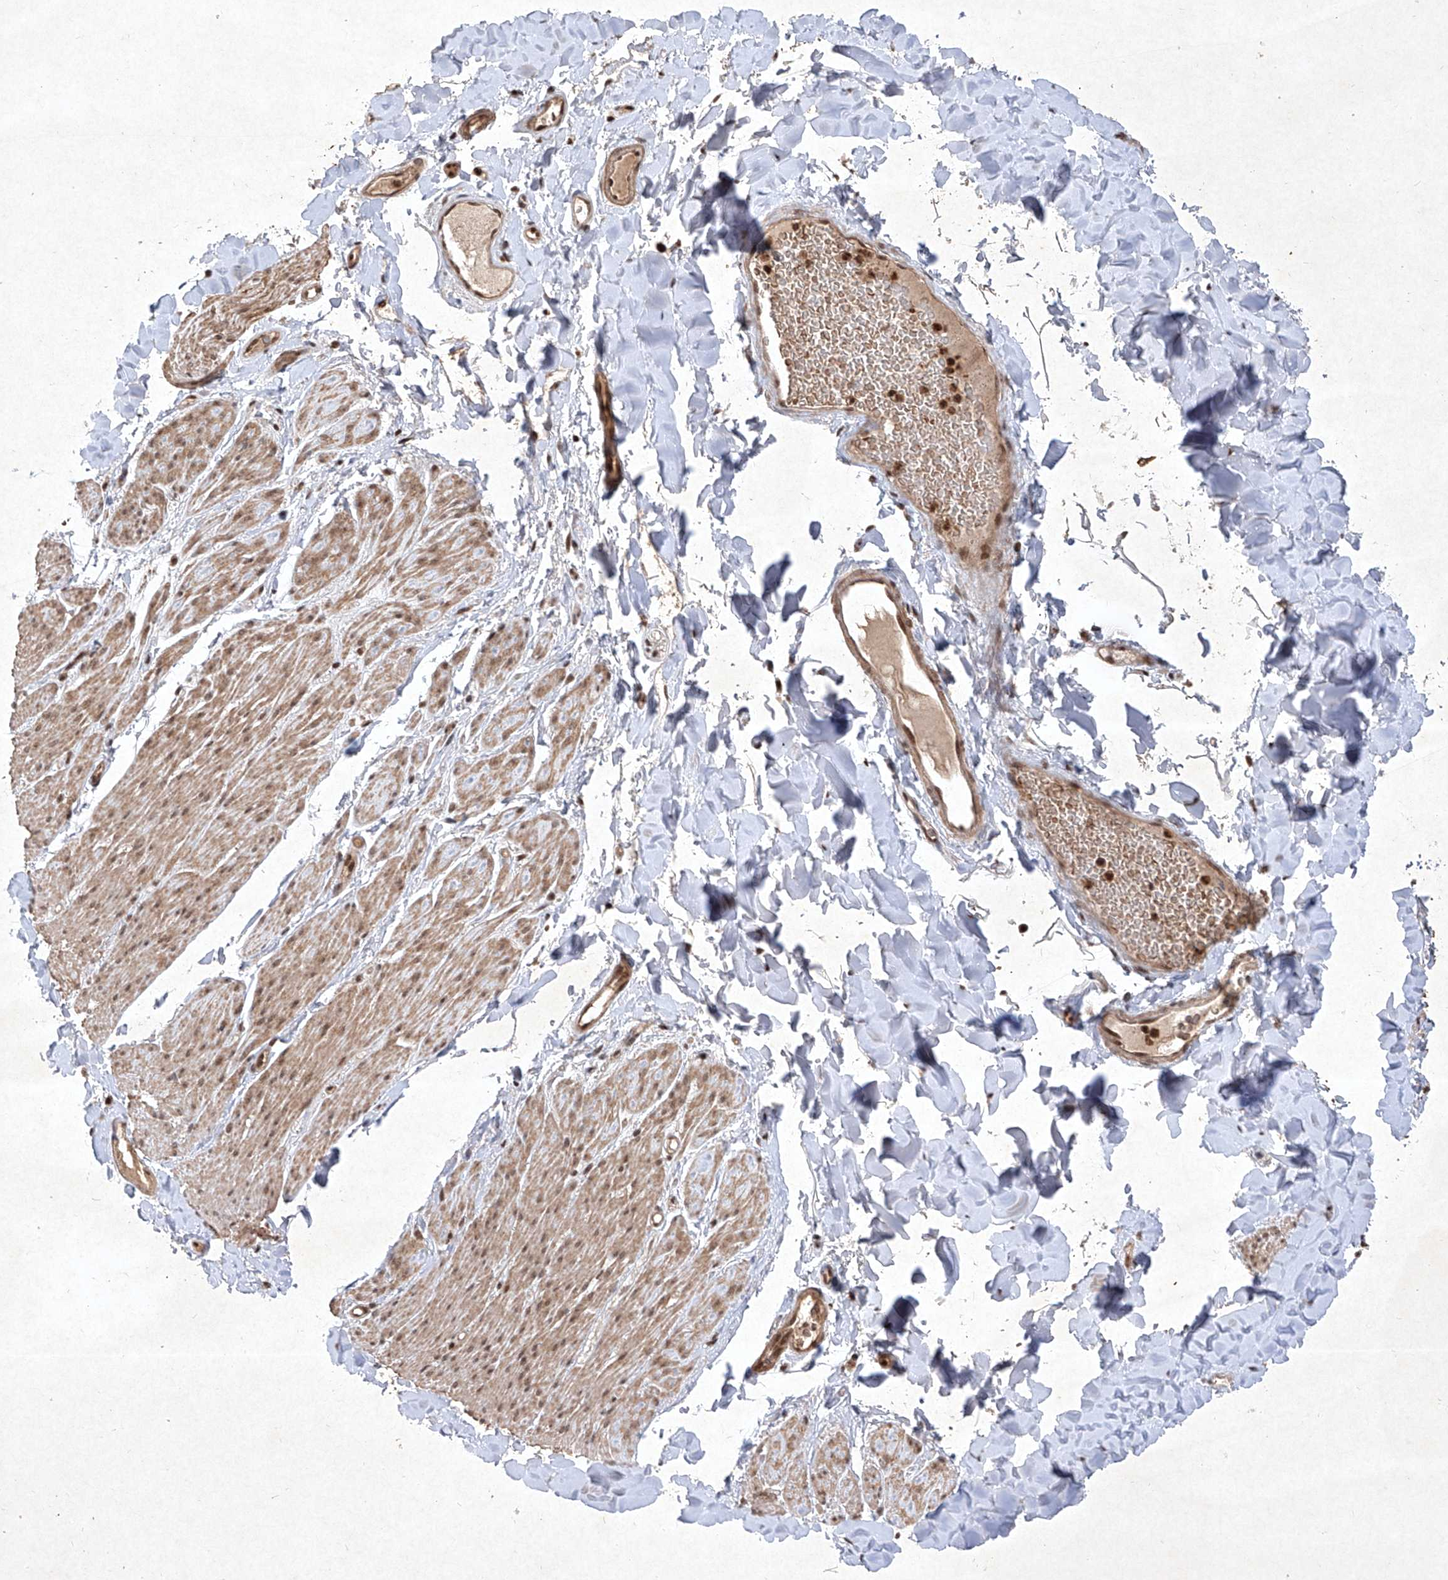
{"staining": {"intensity": "moderate", "quantity": ">75%", "location": "cytoplasmic/membranous,nuclear"}, "tissue": "smooth muscle", "cell_type": "Smooth muscle cells", "image_type": "normal", "snomed": [{"axis": "morphology", "description": "Normal tissue, NOS"}, {"axis": "topography", "description": "Colon"}, {"axis": "topography", "description": "Peripheral nerve tissue"}], "caption": "About >75% of smooth muscle cells in unremarkable smooth muscle display moderate cytoplasmic/membranous,nuclear protein staining as visualized by brown immunohistochemical staining.", "gene": "IRF2", "patient": {"sex": "female", "age": 61}}